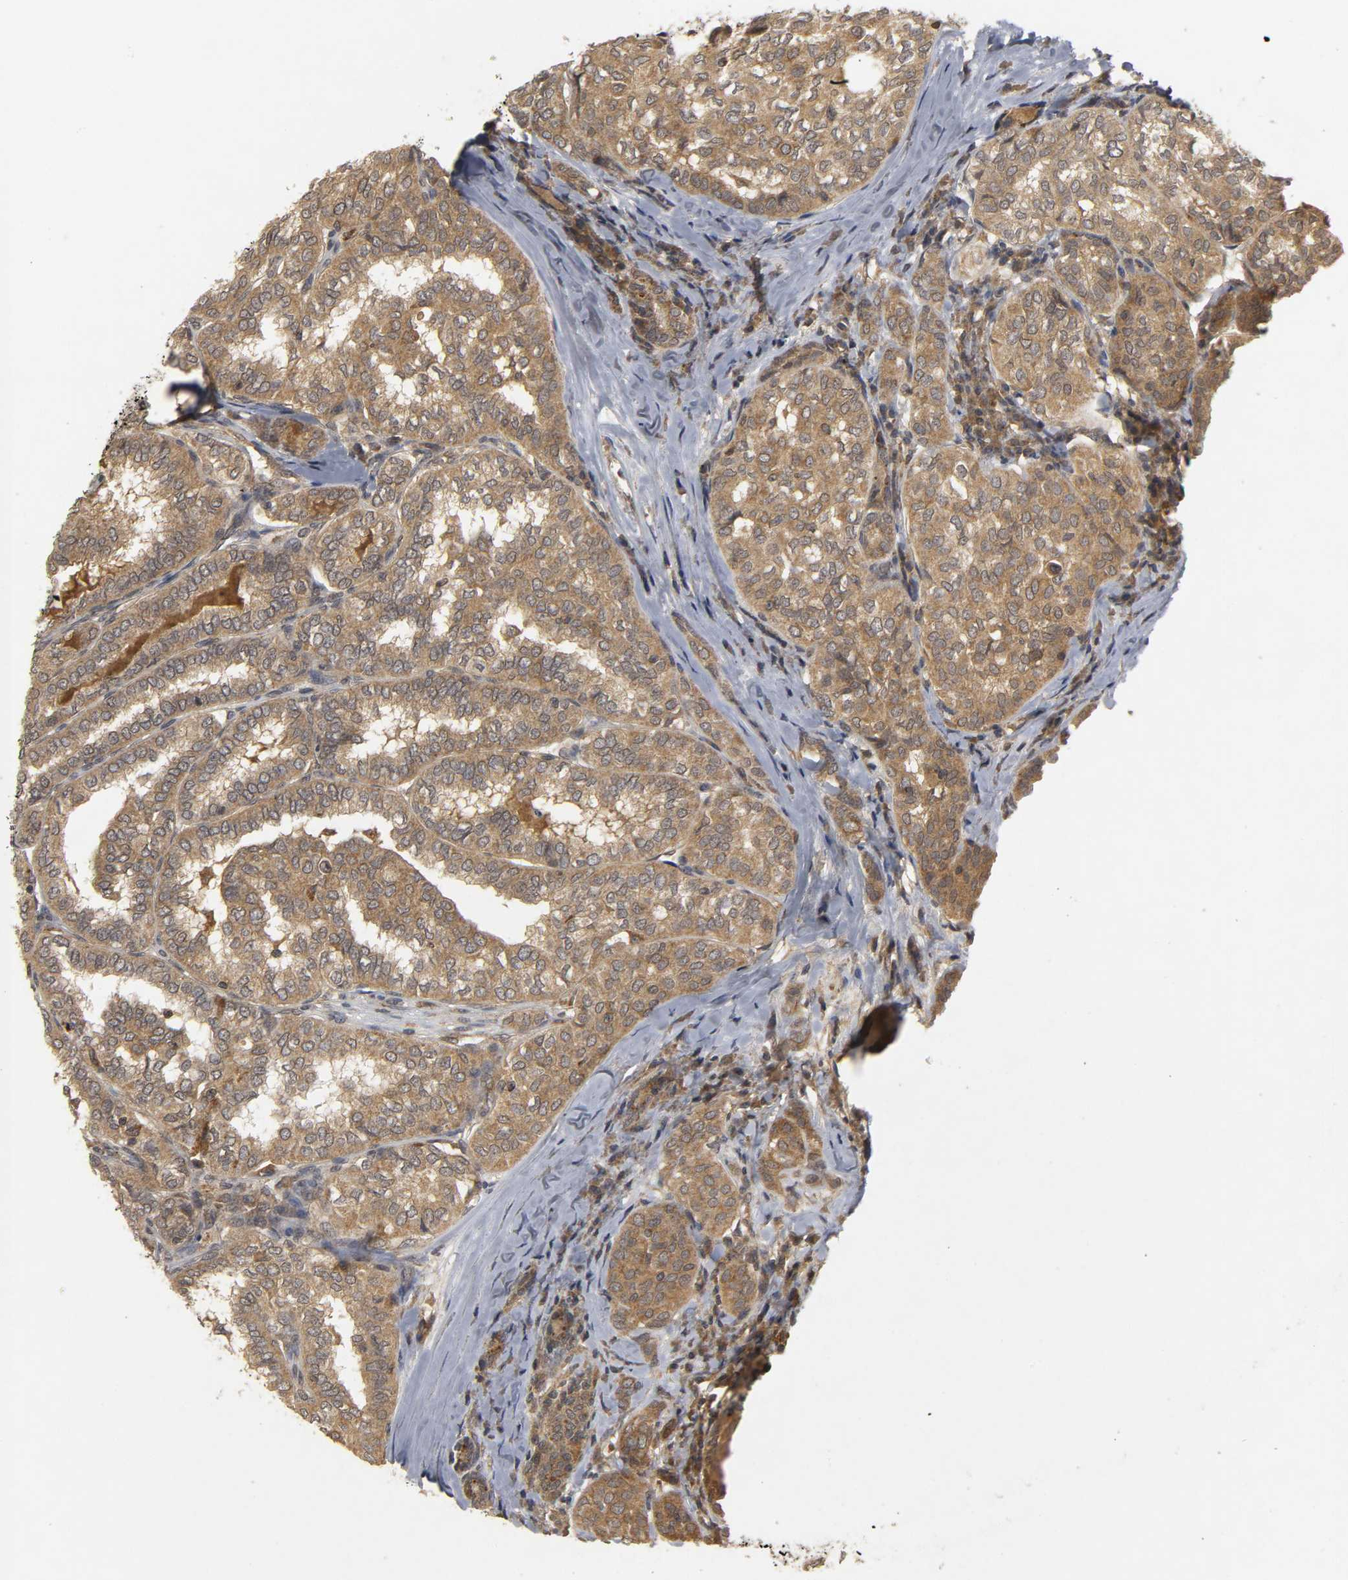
{"staining": {"intensity": "moderate", "quantity": ">75%", "location": "cytoplasmic/membranous"}, "tissue": "thyroid cancer", "cell_type": "Tumor cells", "image_type": "cancer", "snomed": [{"axis": "morphology", "description": "Papillary adenocarcinoma, NOS"}, {"axis": "topography", "description": "Thyroid gland"}], "caption": "Human thyroid cancer stained with a protein marker demonstrates moderate staining in tumor cells.", "gene": "TRAF6", "patient": {"sex": "female", "age": 30}}